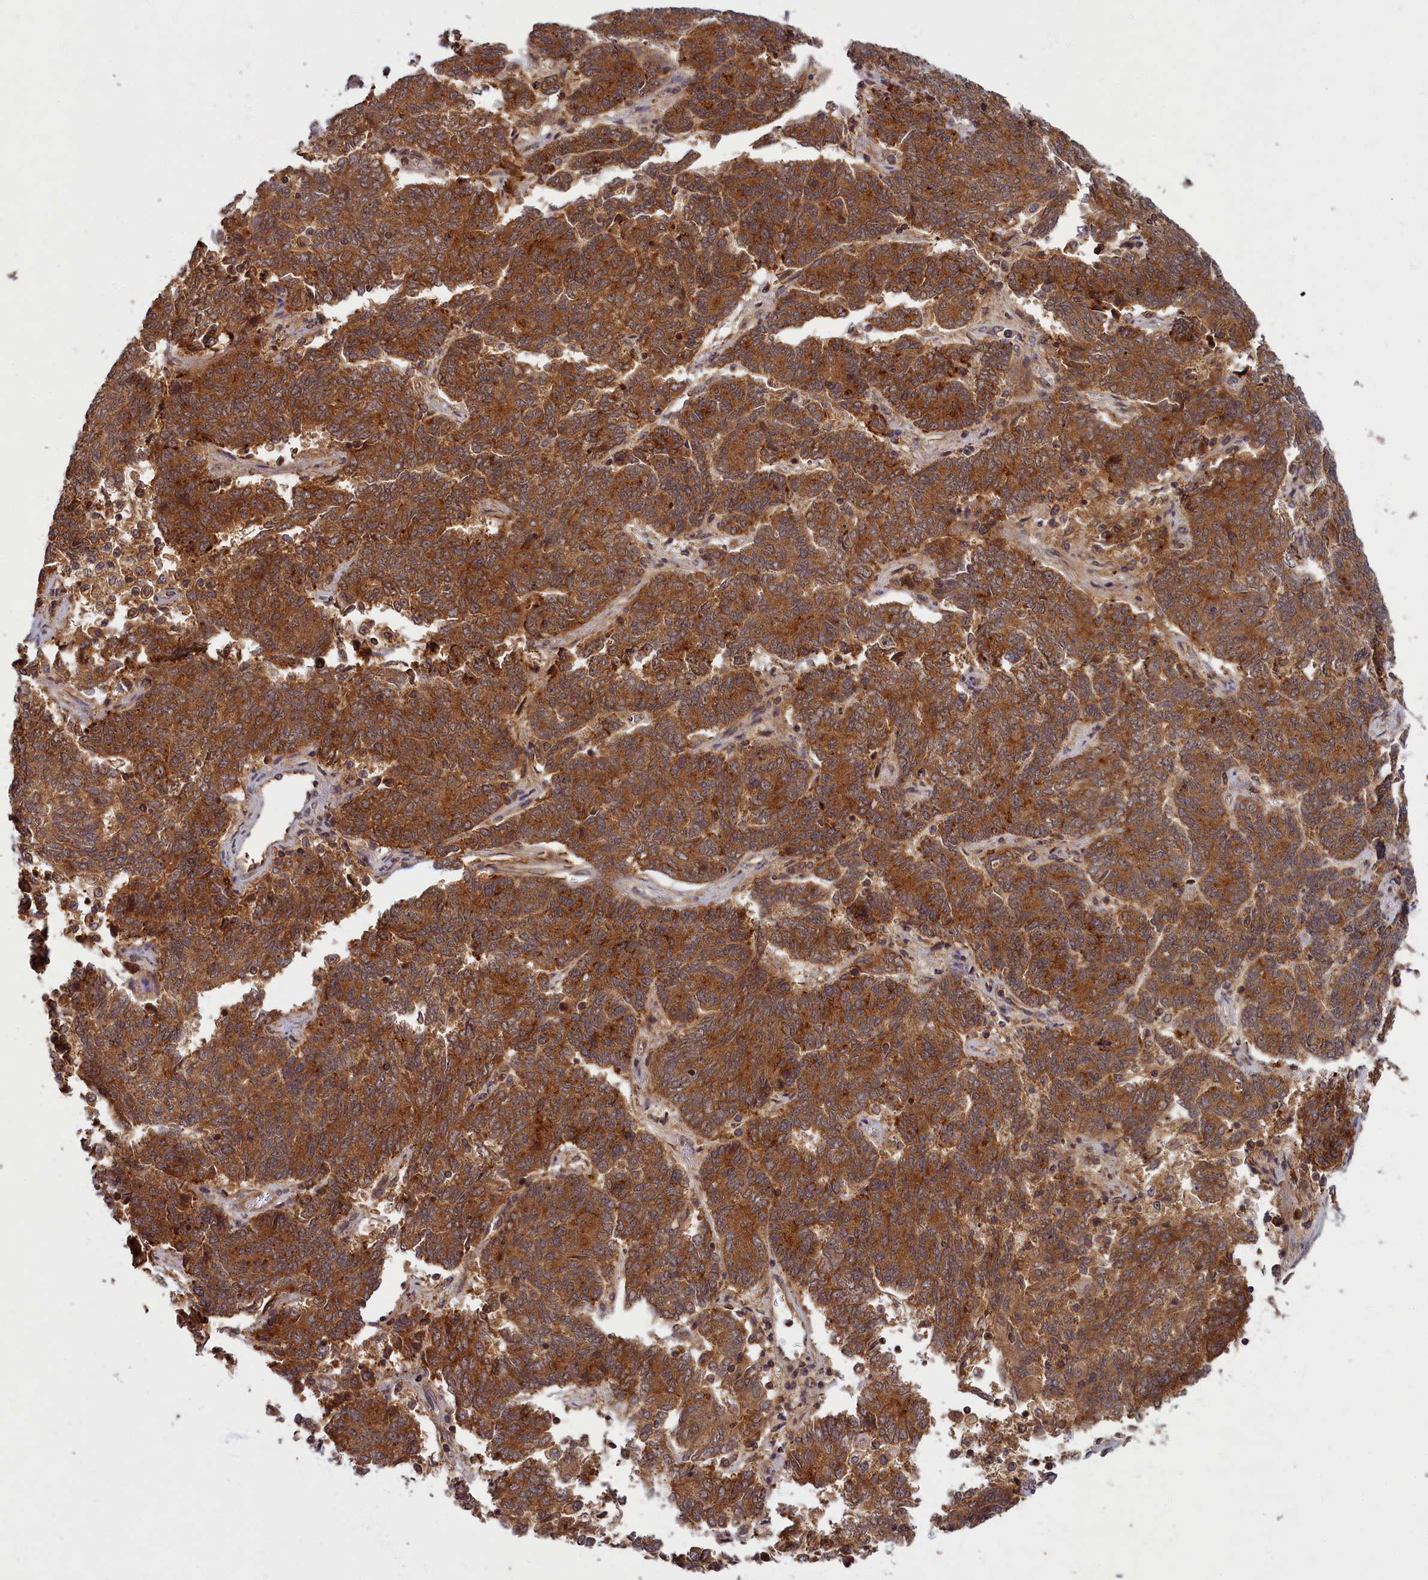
{"staining": {"intensity": "strong", "quantity": ">75%", "location": "cytoplasmic/membranous"}, "tissue": "endometrial cancer", "cell_type": "Tumor cells", "image_type": "cancer", "snomed": [{"axis": "morphology", "description": "Adenocarcinoma, NOS"}, {"axis": "topography", "description": "Endometrium"}], "caption": "The image demonstrates a brown stain indicating the presence of a protein in the cytoplasmic/membranous of tumor cells in endometrial adenocarcinoma.", "gene": "BICD1", "patient": {"sex": "female", "age": 80}}